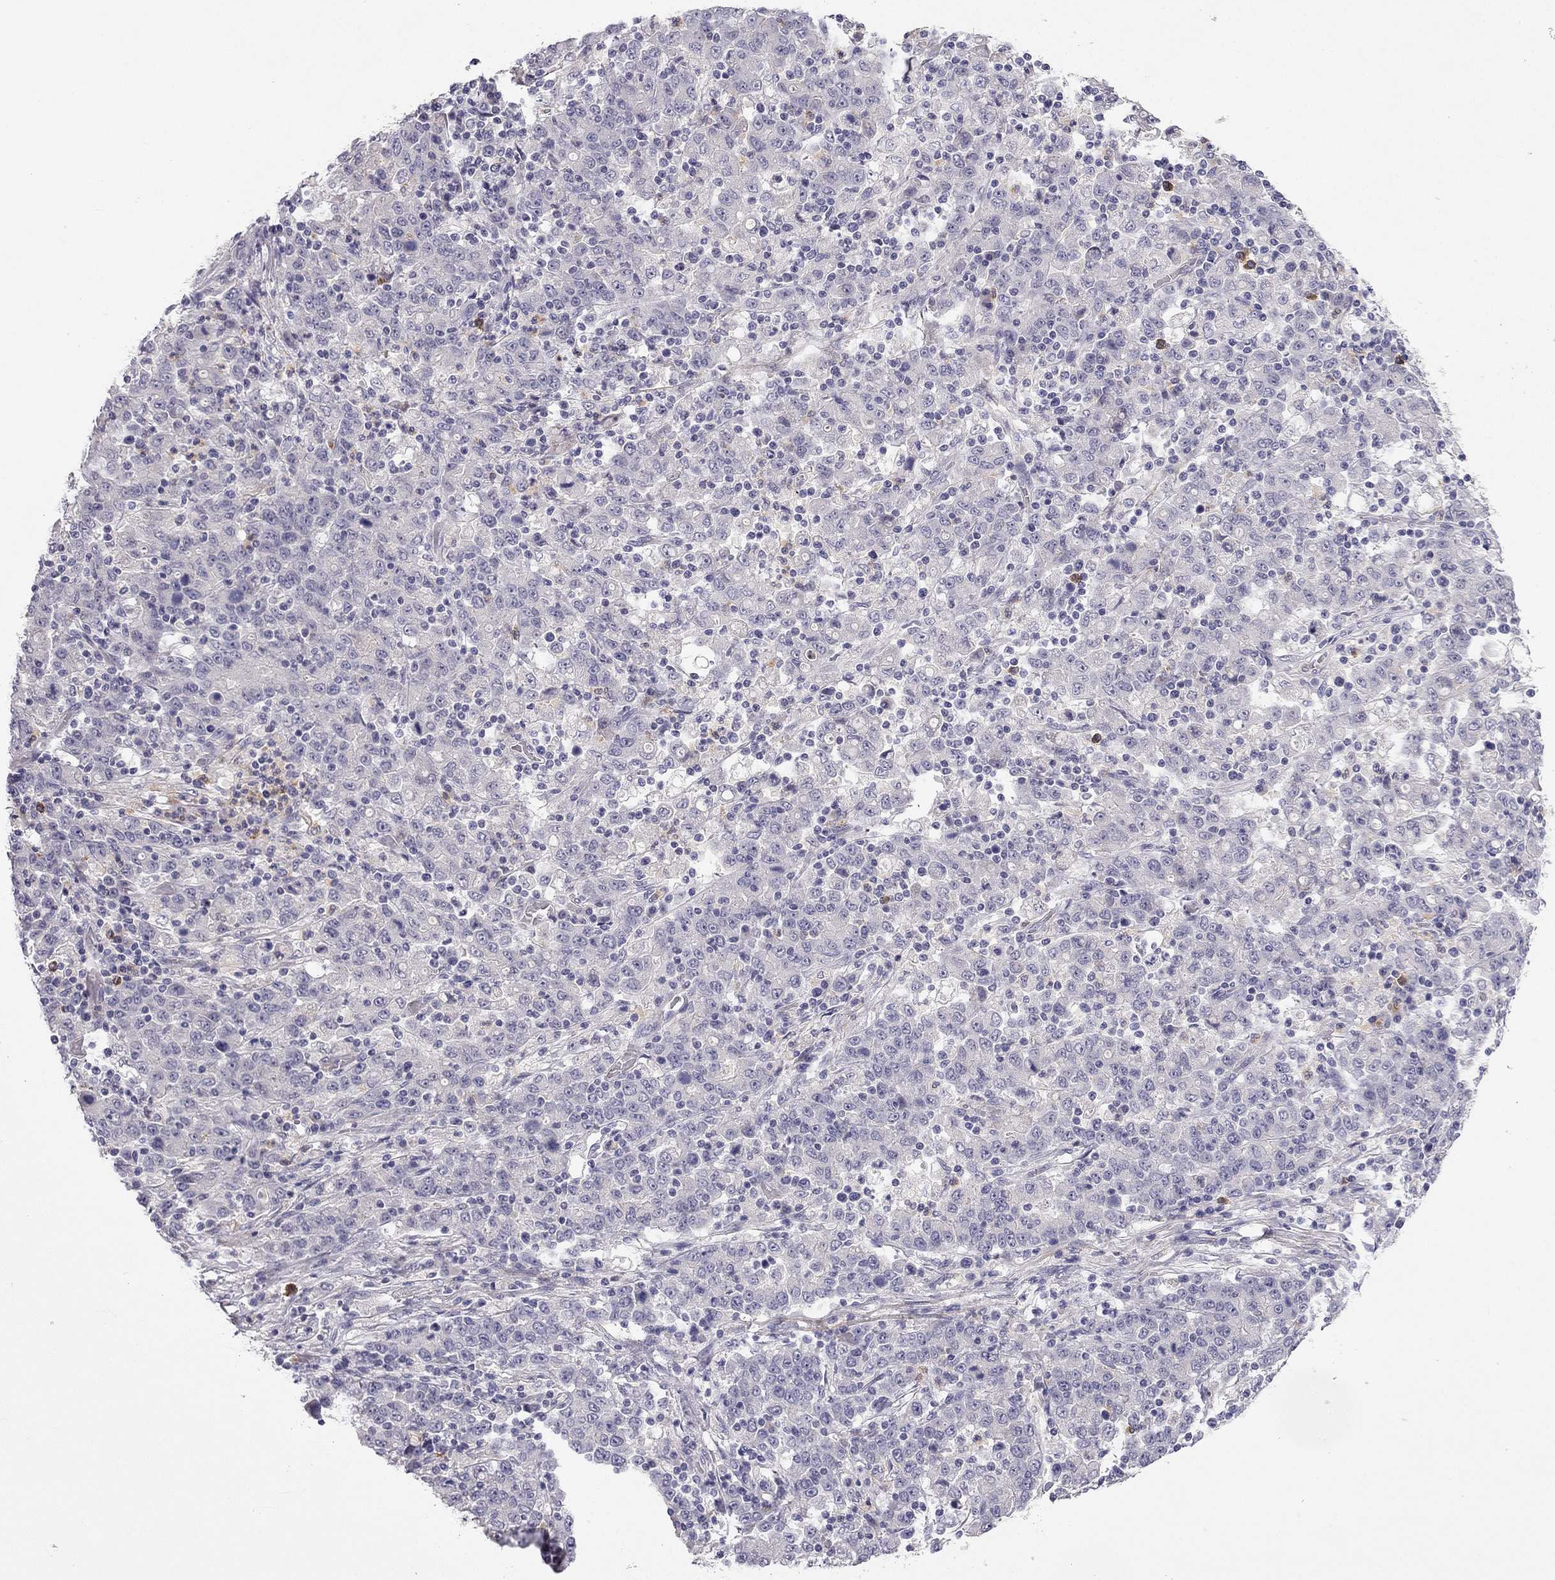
{"staining": {"intensity": "negative", "quantity": "none", "location": "none"}, "tissue": "stomach cancer", "cell_type": "Tumor cells", "image_type": "cancer", "snomed": [{"axis": "morphology", "description": "Adenocarcinoma, NOS"}, {"axis": "topography", "description": "Stomach, upper"}], "caption": "DAB immunohistochemical staining of stomach cancer (adenocarcinoma) reveals no significant positivity in tumor cells.", "gene": "C16orf89", "patient": {"sex": "male", "age": 69}}